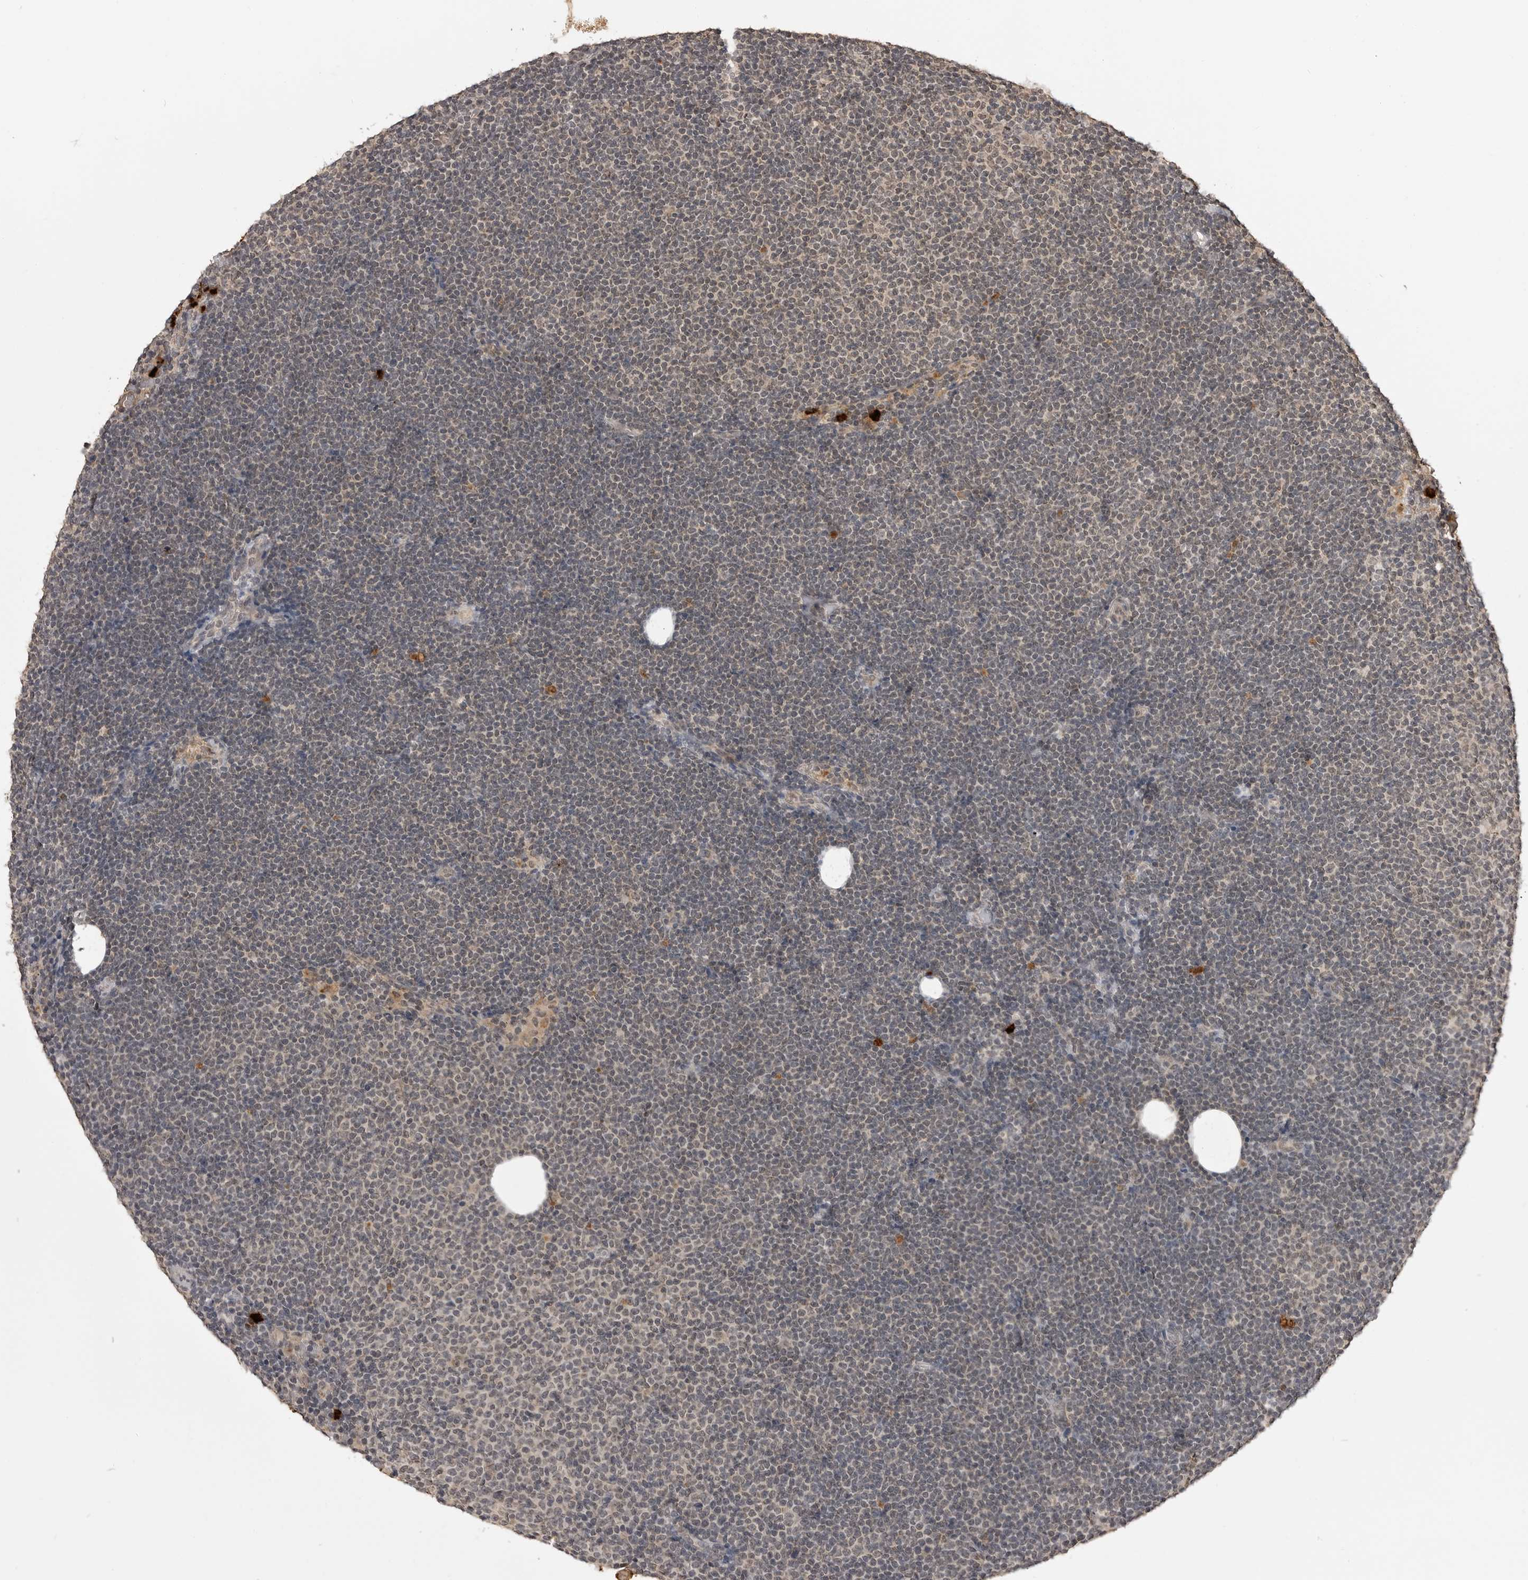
{"staining": {"intensity": "weak", "quantity": "<25%", "location": "nuclear"}, "tissue": "lymphoma", "cell_type": "Tumor cells", "image_type": "cancer", "snomed": [{"axis": "morphology", "description": "Malignant lymphoma, non-Hodgkin's type, Low grade"}, {"axis": "topography", "description": "Lymph node"}], "caption": "Immunohistochemistry (IHC) of human malignant lymphoma, non-Hodgkin's type (low-grade) exhibits no expression in tumor cells.", "gene": "IL24", "patient": {"sex": "female", "age": 53}}